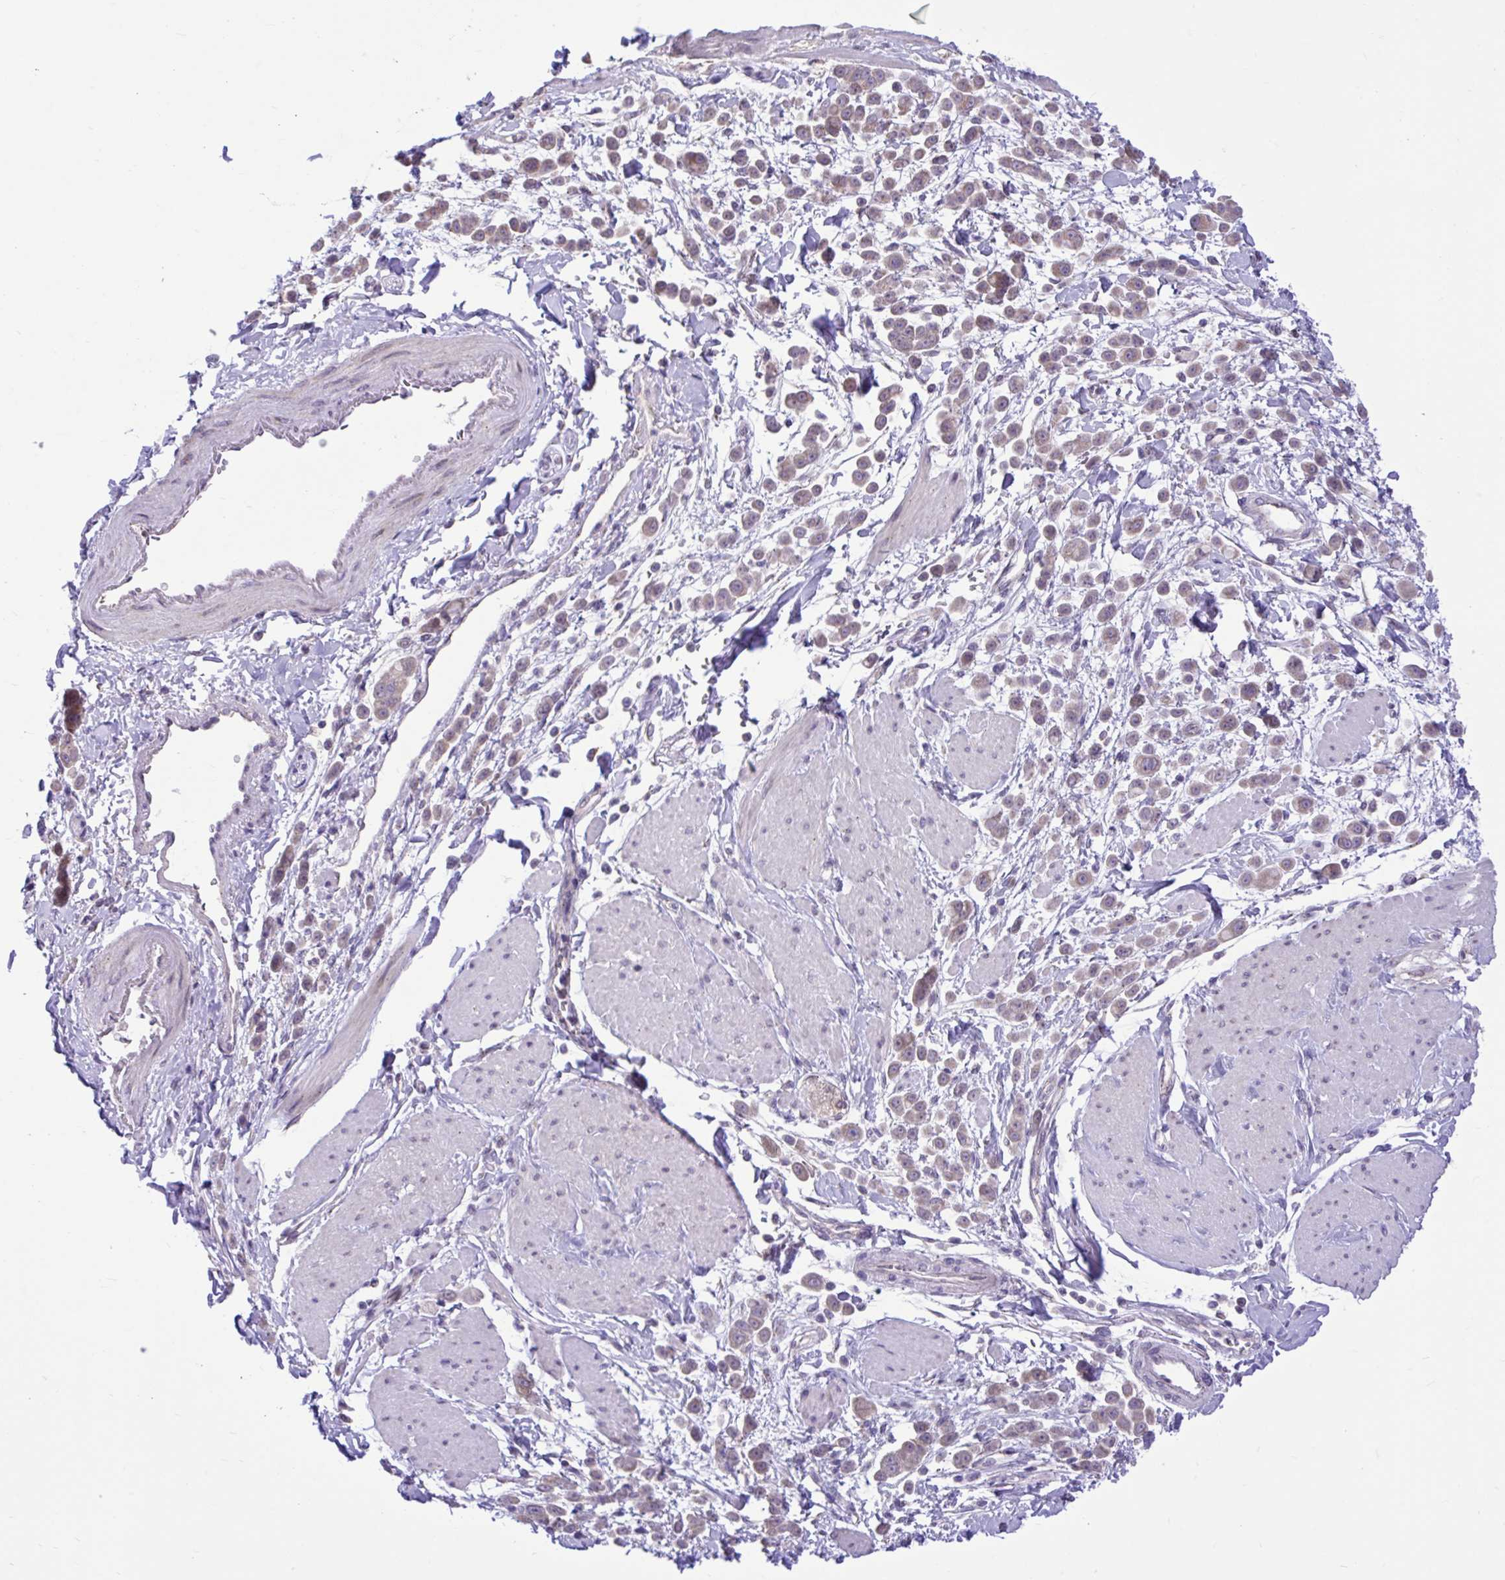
{"staining": {"intensity": "weak", "quantity": "<25%", "location": "cytoplasmic/membranous"}, "tissue": "pancreatic cancer", "cell_type": "Tumor cells", "image_type": "cancer", "snomed": [{"axis": "morphology", "description": "Normal tissue, NOS"}, {"axis": "morphology", "description": "Adenocarcinoma, NOS"}, {"axis": "topography", "description": "Pancreas"}], "caption": "High magnification brightfield microscopy of pancreatic adenocarcinoma stained with DAB (3,3'-diaminobenzidine) (brown) and counterstained with hematoxylin (blue): tumor cells show no significant staining.", "gene": "CEACAM18", "patient": {"sex": "female", "age": 64}}